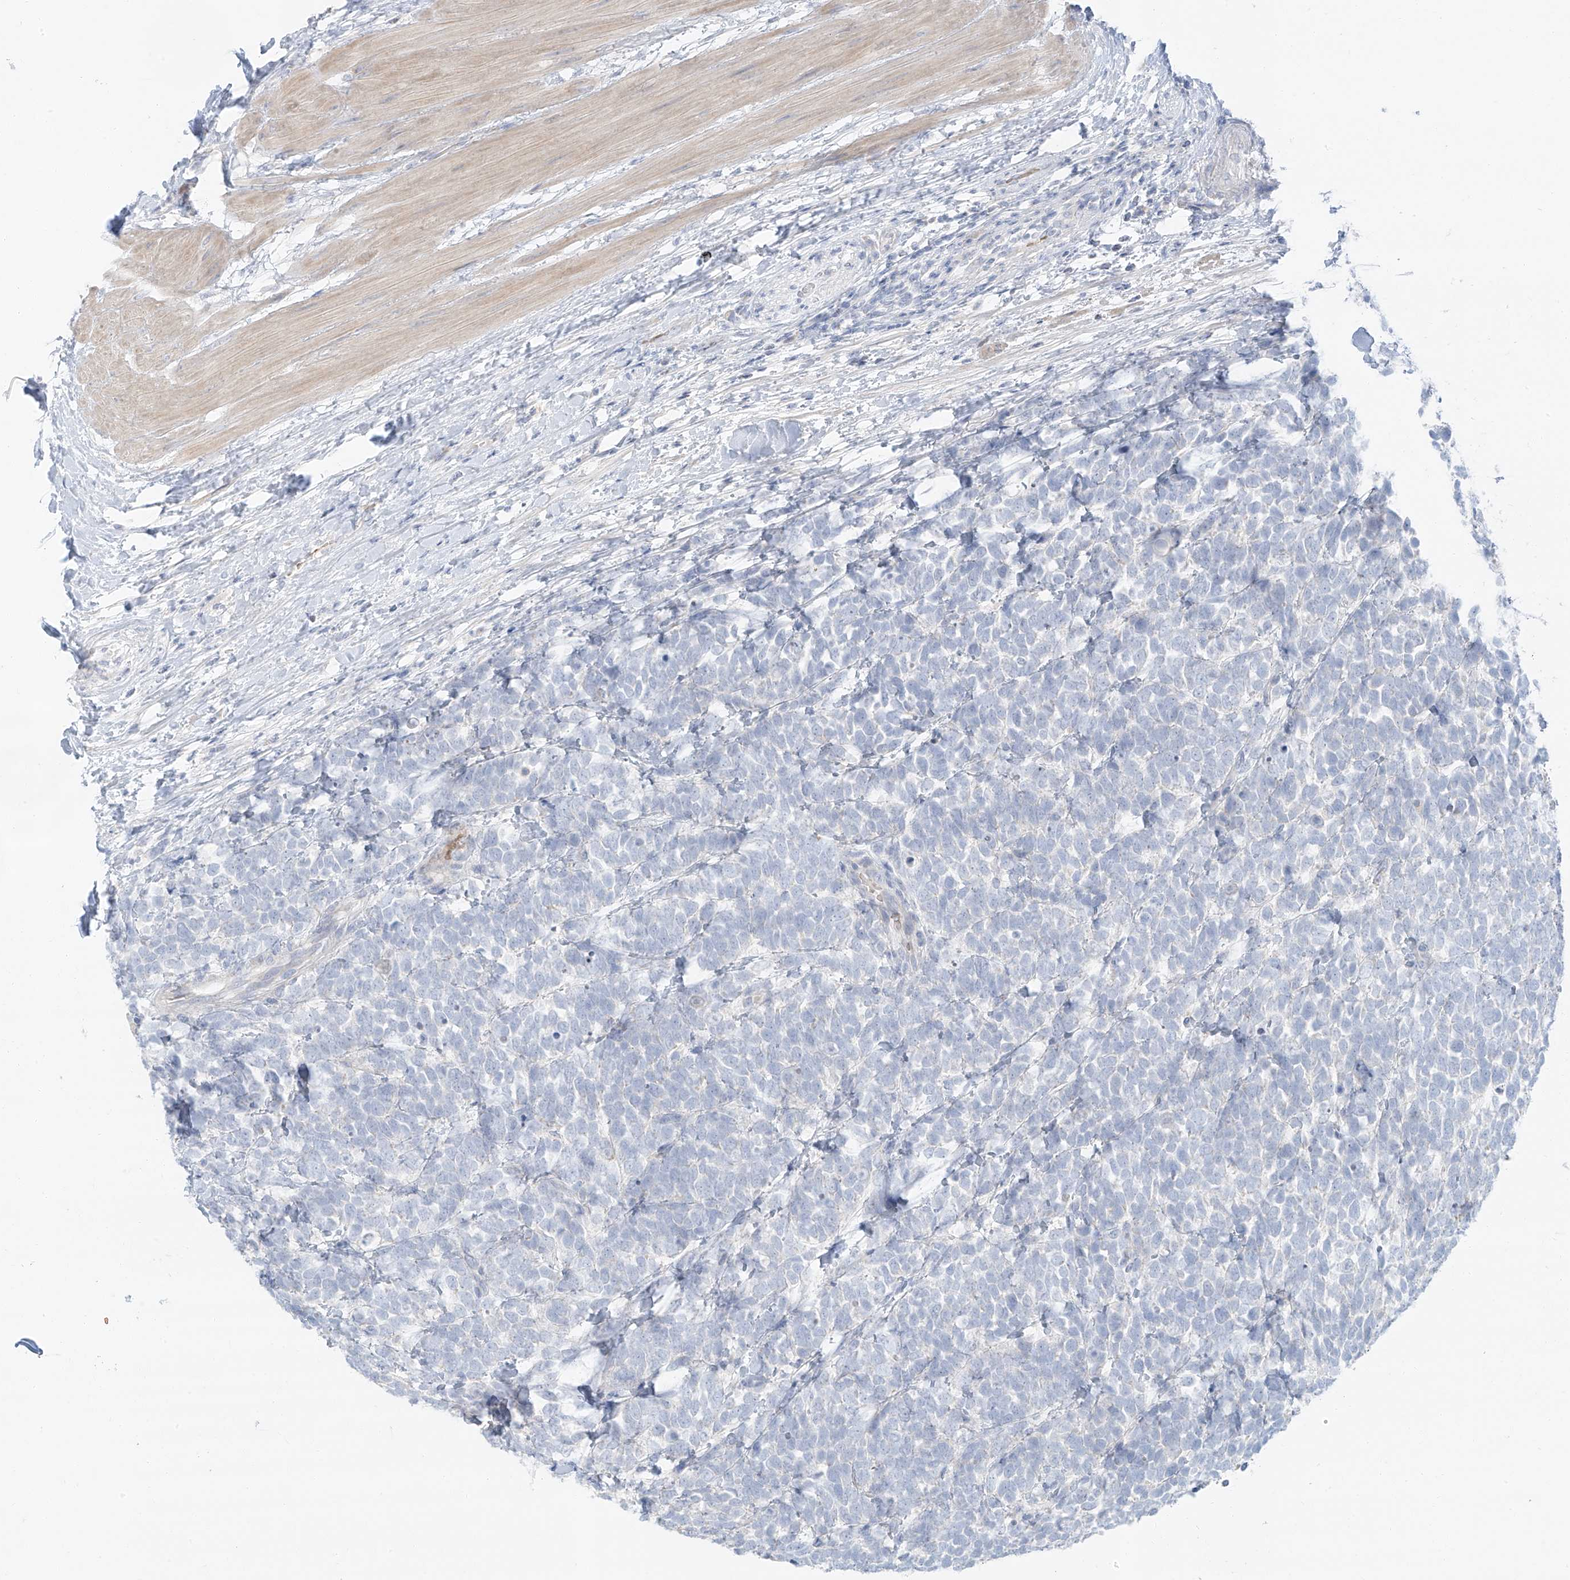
{"staining": {"intensity": "negative", "quantity": "none", "location": "none"}, "tissue": "urothelial cancer", "cell_type": "Tumor cells", "image_type": "cancer", "snomed": [{"axis": "morphology", "description": "Urothelial carcinoma, High grade"}, {"axis": "topography", "description": "Urinary bladder"}], "caption": "A high-resolution photomicrograph shows immunohistochemistry staining of high-grade urothelial carcinoma, which exhibits no significant expression in tumor cells.", "gene": "PGC", "patient": {"sex": "female", "age": 82}}